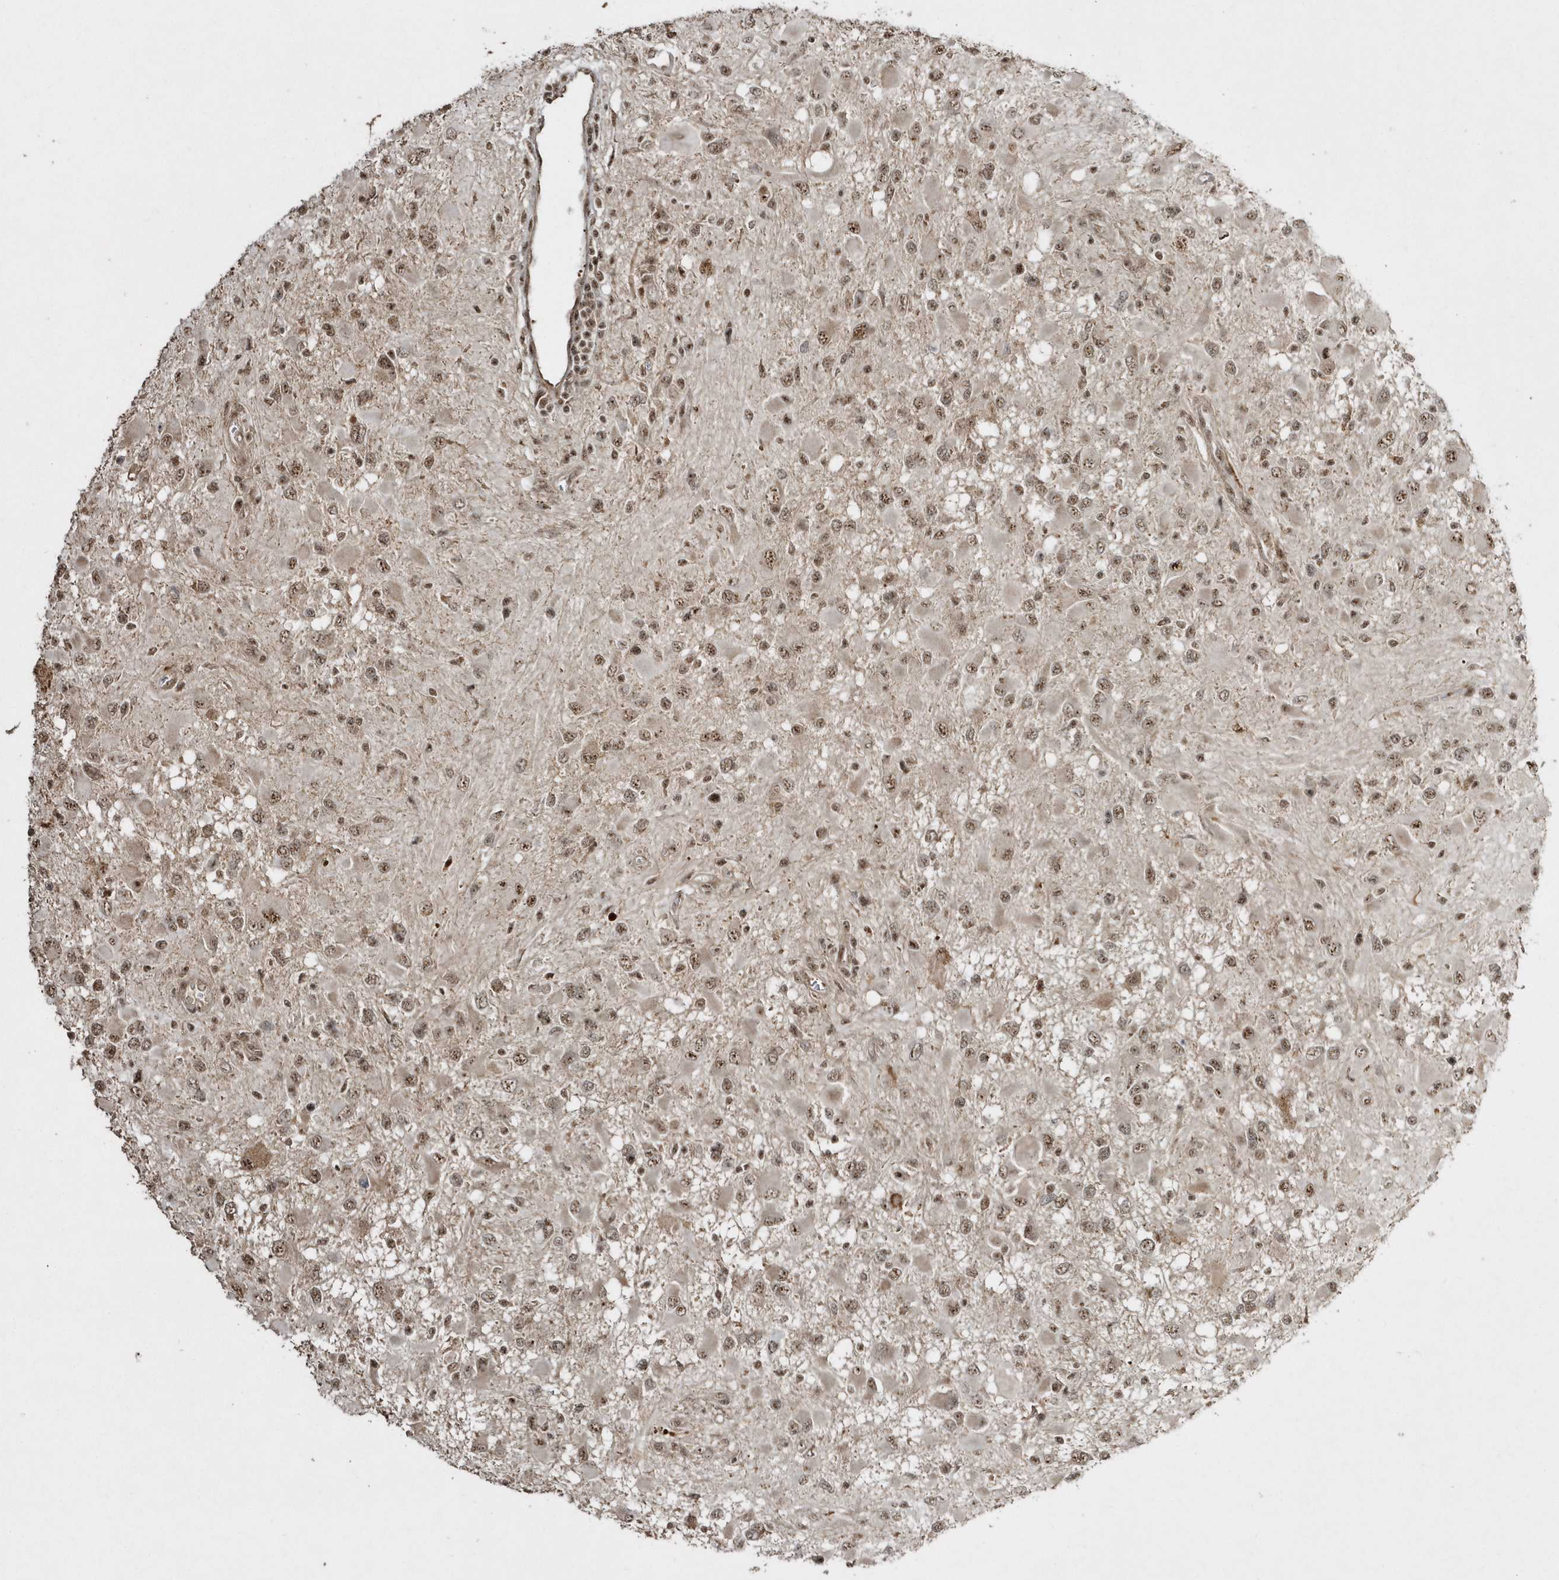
{"staining": {"intensity": "moderate", "quantity": ">75%", "location": "nuclear"}, "tissue": "glioma", "cell_type": "Tumor cells", "image_type": "cancer", "snomed": [{"axis": "morphology", "description": "Glioma, malignant, High grade"}, {"axis": "topography", "description": "Brain"}], "caption": "Moderate nuclear protein expression is present in approximately >75% of tumor cells in glioma.", "gene": "POLR3B", "patient": {"sex": "male", "age": 53}}